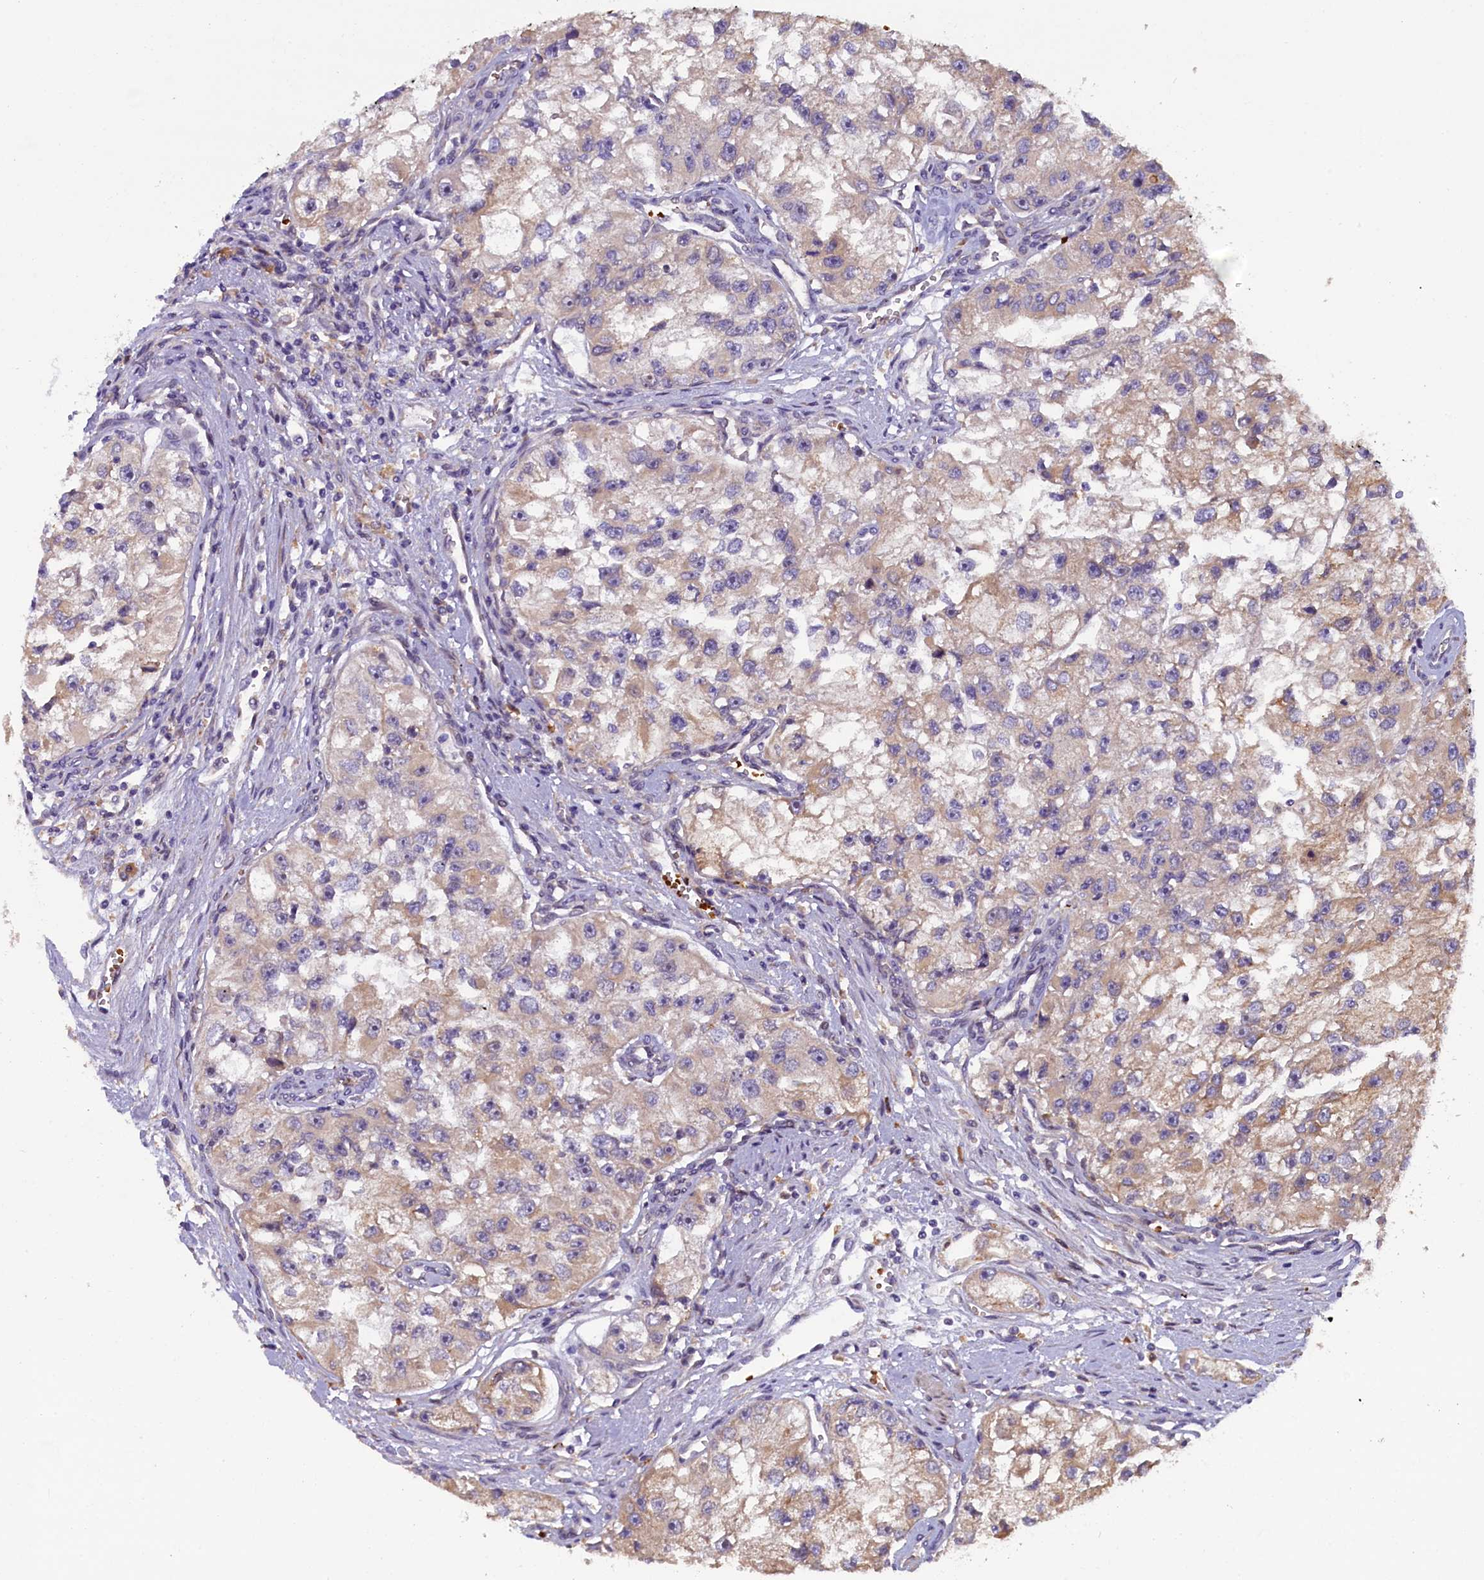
{"staining": {"intensity": "weak", "quantity": "25%-75%", "location": "cytoplasmic/membranous"}, "tissue": "renal cancer", "cell_type": "Tumor cells", "image_type": "cancer", "snomed": [{"axis": "morphology", "description": "Adenocarcinoma, NOS"}, {"axis": "topography", "description": "Kidney"}], "caption": "Approximately 25%-75% of tumor cells in human renal cancer demonstrate weak cytoplasmic/membranous protein staining as visualized by brown immunohistochemical staining.", "gene": "CCDC9B", "patient": {"sex": "male", "age": 63}}